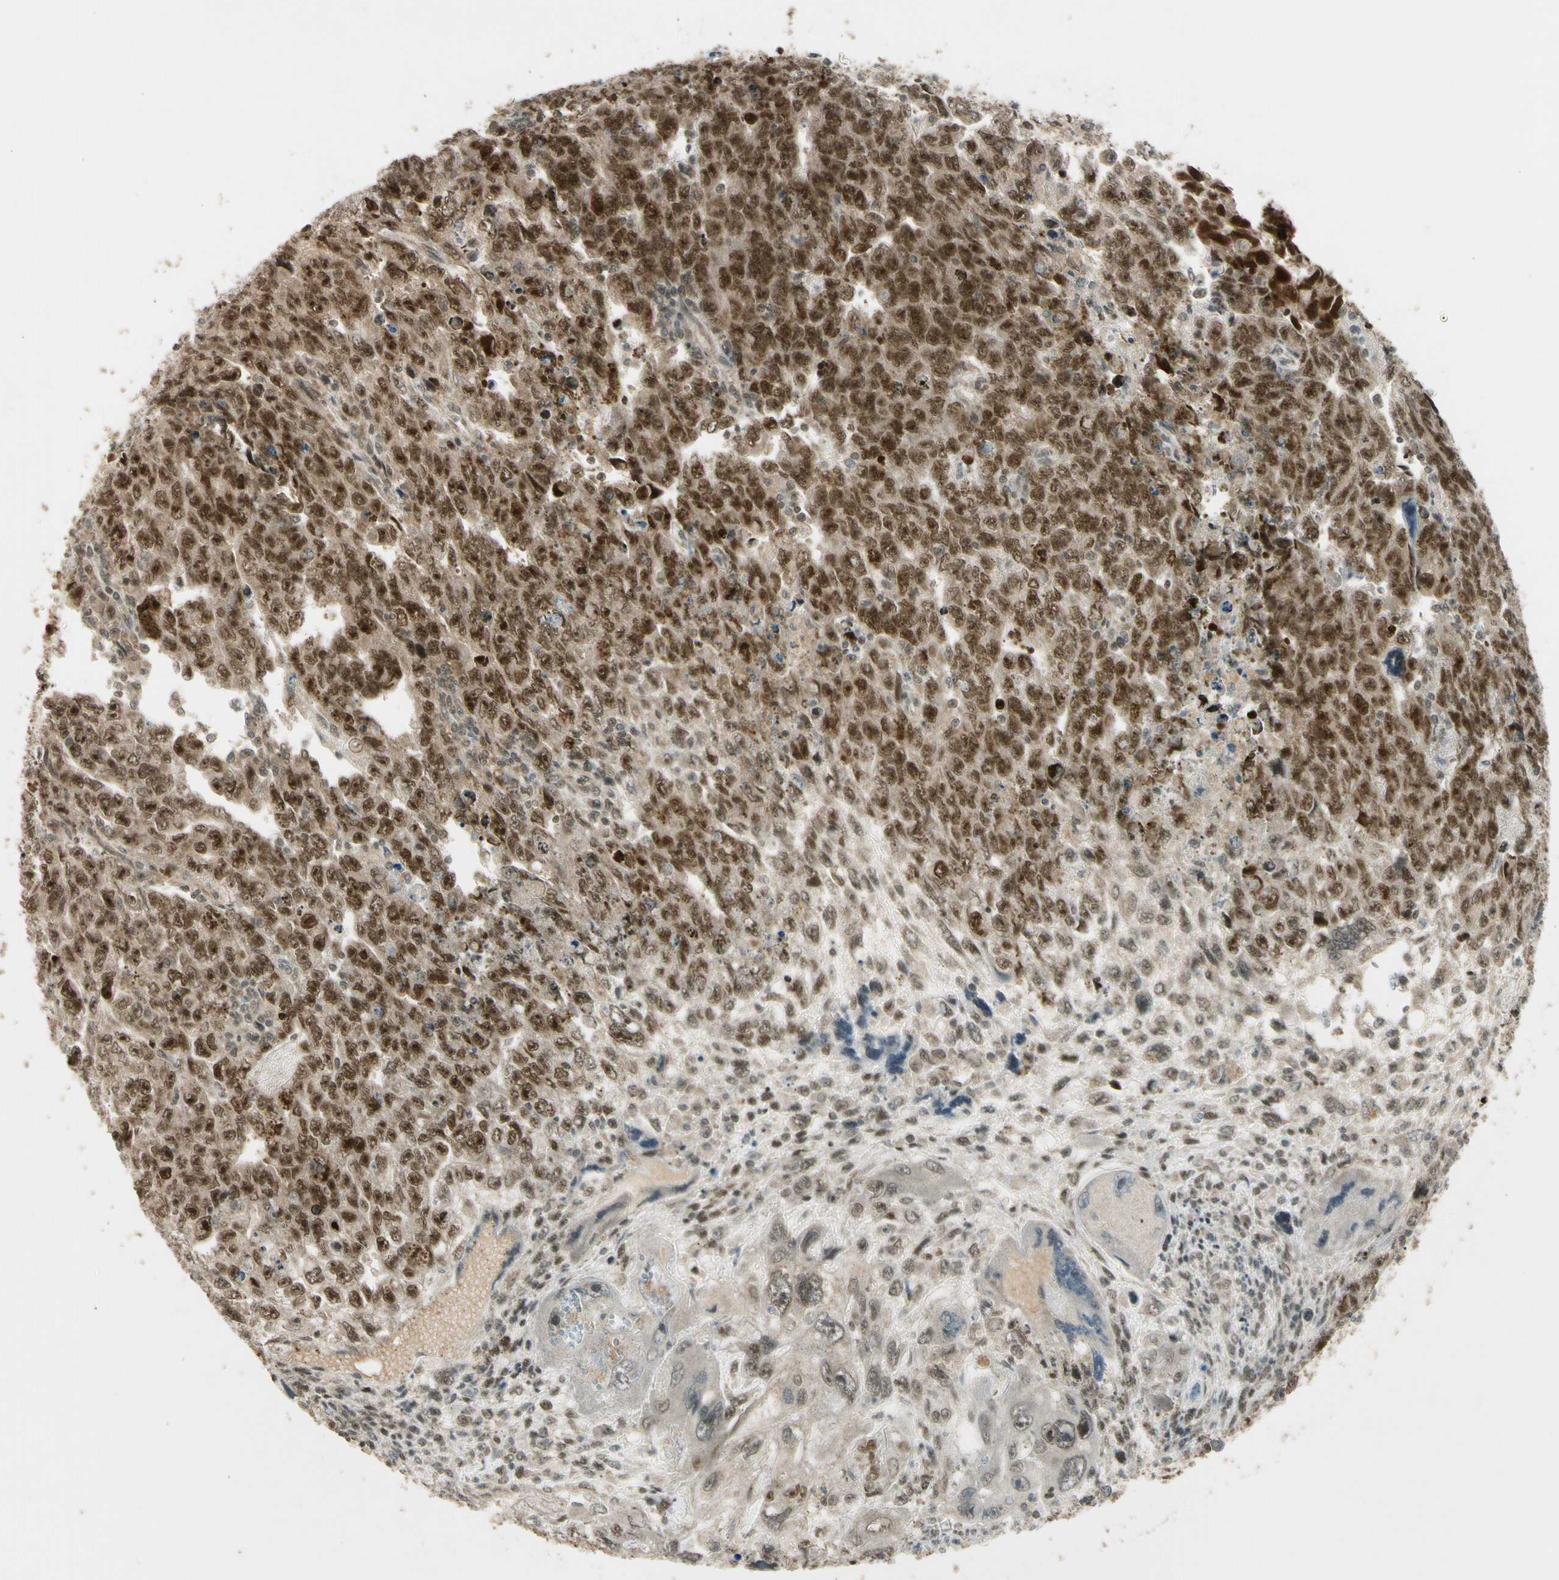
{"staining": {"intensity": "moderate", "quantity": ">75%", "location": "cytoplasmic/membranous,nuclear"}, "tissue": "testis cancer", "cell_type": "Tumor cells", "image_type": "cancer", "snomed": [{"axis": "morphology", "description": "Carcinoma, Embryonal, NOS"}, {"axis": "topography", "description": "Testis"}], "caption": "A histopathology image of embryonal carcinoma (testis) stained for a protein displays moderate cytoplasmic/membranous and nuclear brown staining in tumor cells. Nuclei are stained in blue.", "gene": "ZNF135", "patient": {"sex": "male", "age": 28}}